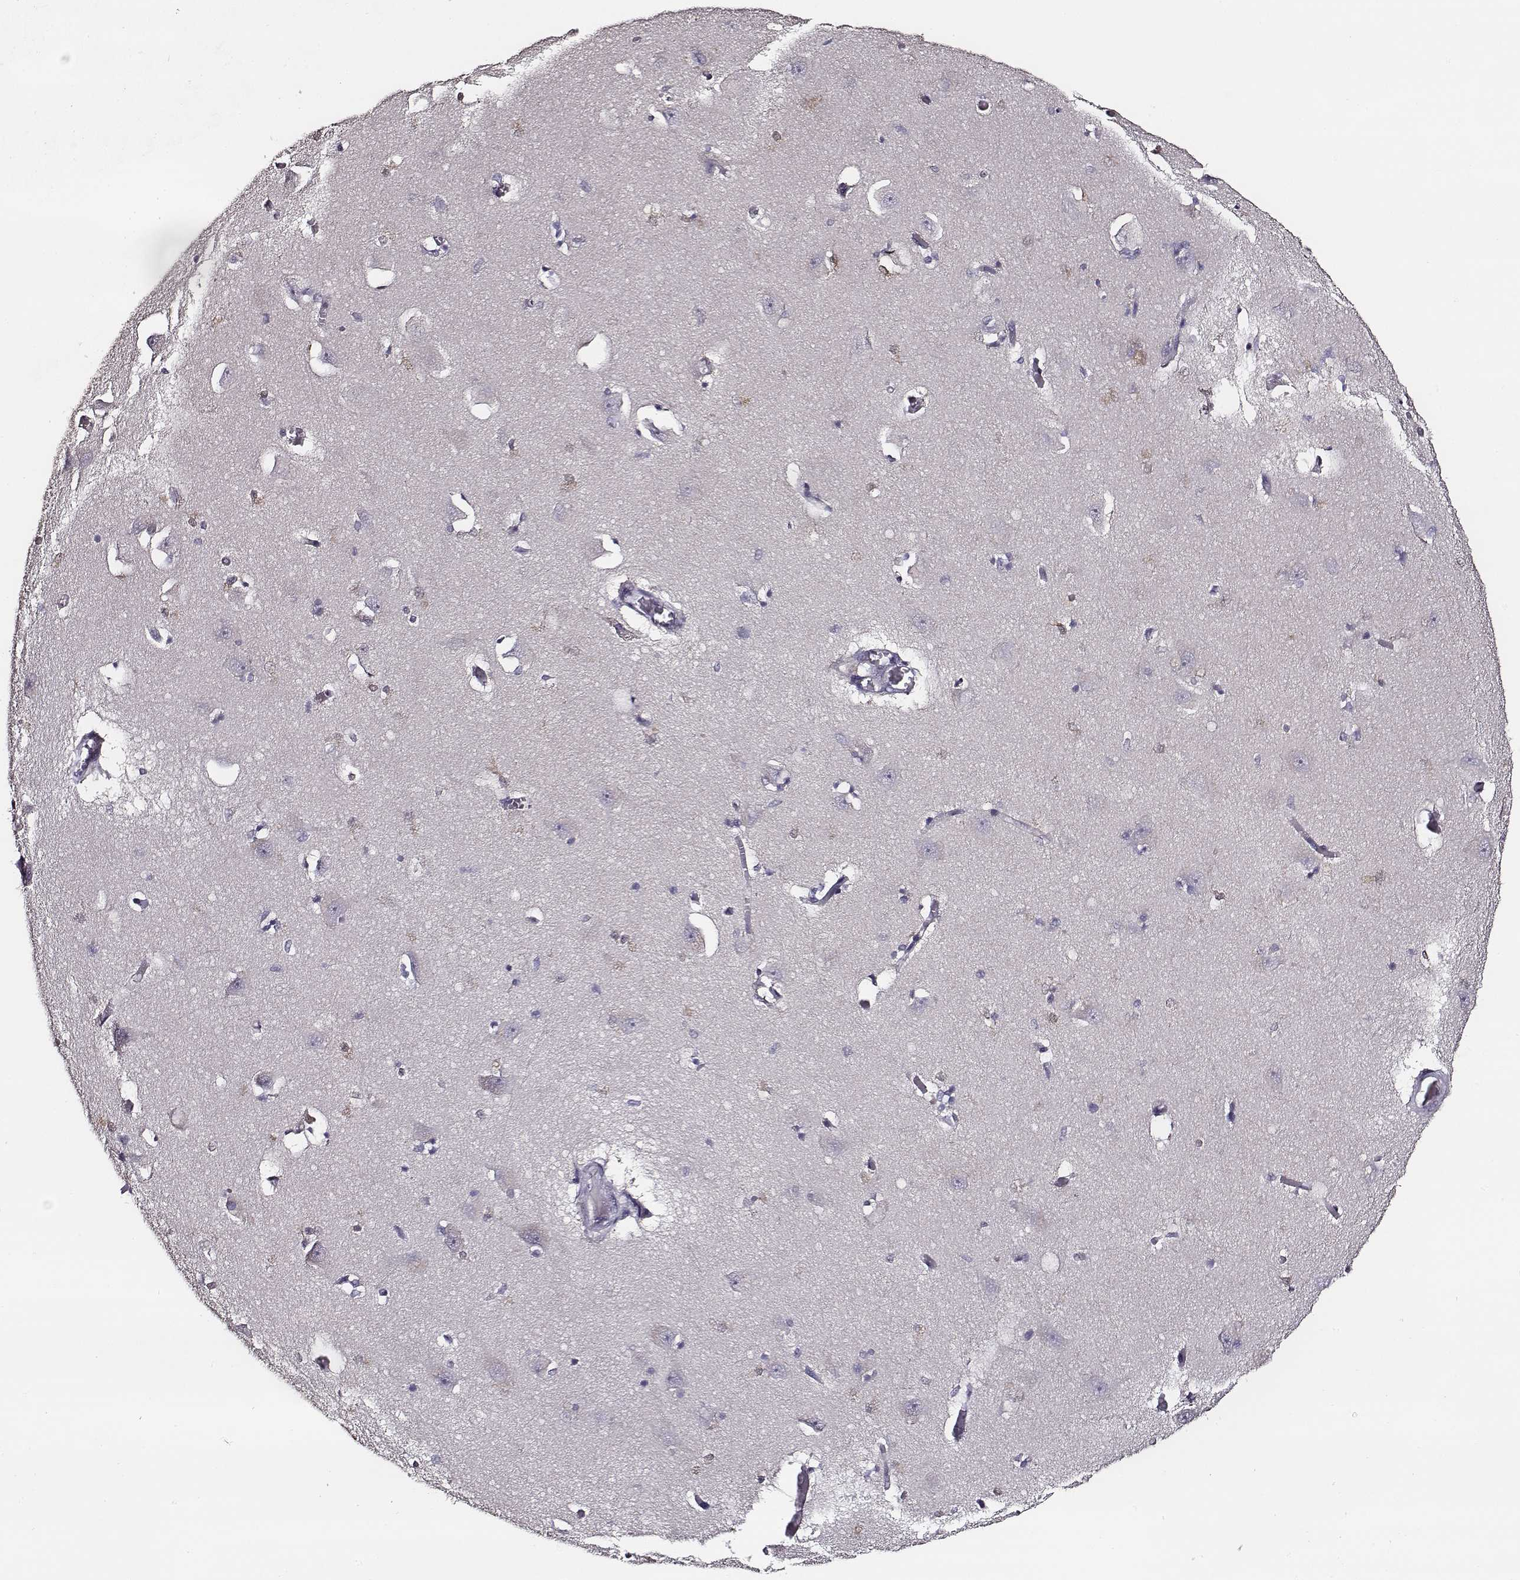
{"staining": {"intensity": "negative", "quantity": "none", "location": "none"}, "tissue": "caudate", "cell_type": "Glial cells", "image_type": "normal", "snomed": [{"axis": "morphology", "description": "Normal tissue, NOS"}, {"axis": "topography", "description": "Lateral ventricle wall"}, {"axis": "topography", "description": "Hippocampus"}], "caption": "Caudate stained for a protein using immunohistochemistry (IHC) shows no positivity glial cells.", "gene": "AADAT", "patient": {"sex": "female", "age": 63}}